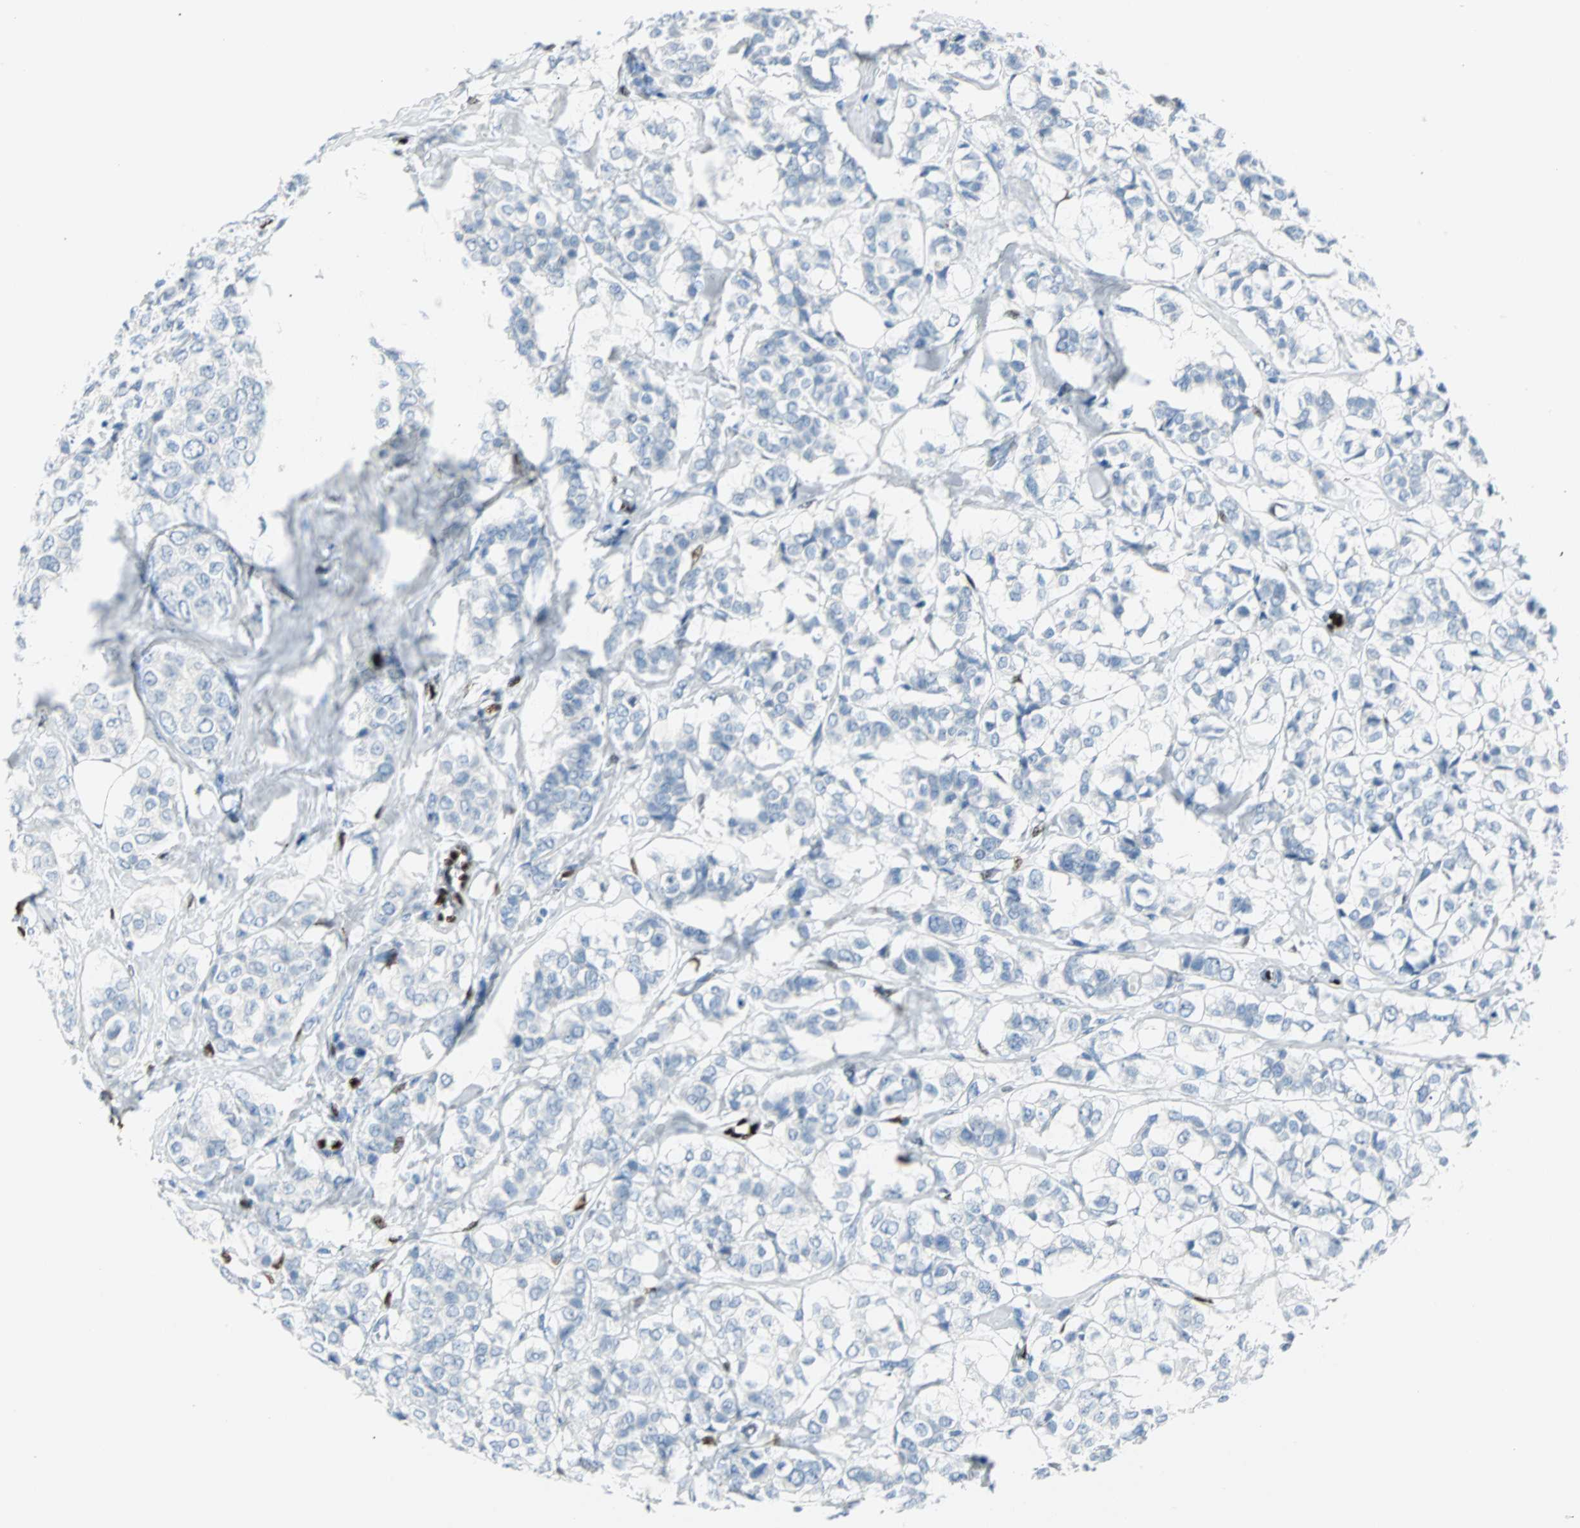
{"staining": {"intensity": "negative", "quantity": "none", "location": "none"}, "tissue": "breast cancer", "cell_type": "Tumor cells", "image_type": "cancer", "snomed": [{"axis": "morphology", "description": "Lobular carcinoma"}, {"axis": "topography", "description": "Breast"}], "caption": "A micrograph of breast cancer stained for a protein reveals no brown staining in tumor cells.", "gene": "IL33", "patient": {"sex": "female", "age": 60}}